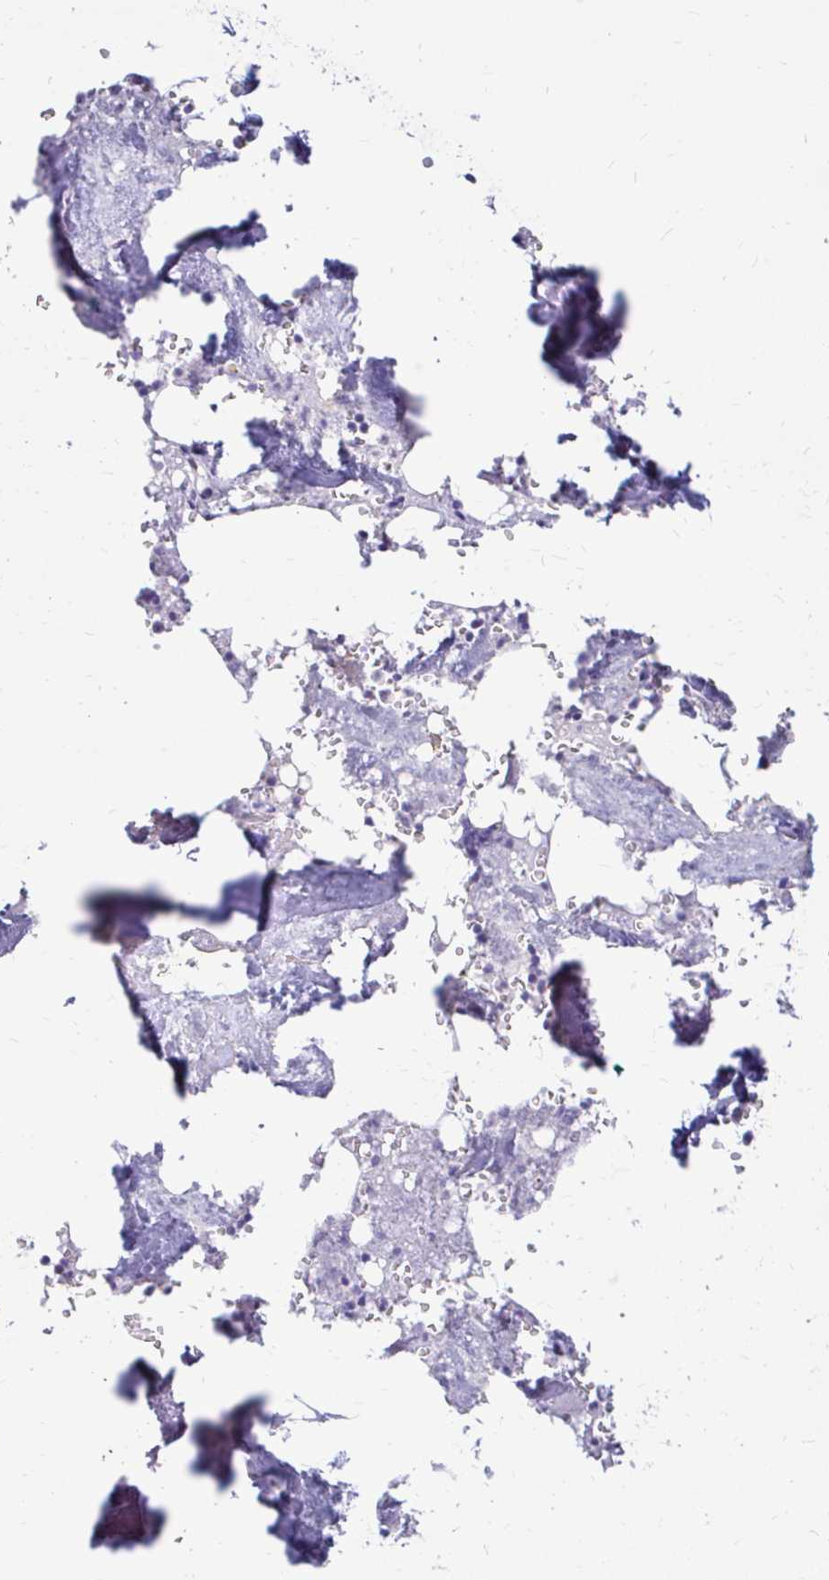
{"staining": {"intensity": "weak", "quantity": "<25%", "location": "cytoplasmic/membranous,nuclear"}, "tissue": "bone marrow", "cell_type": "Hematopoietic cells", "image_type": "normal", "snomed": [{"axis": "morphology", "description": "Normal tissue, NOS"}, {"axis": "topography", "description": "Bone marrow"}], "caption": "Immunohistochemical staining of benign bone marrow demonstrates no significant positivity in hematopoietic cells.", "gene": "RGS16", "patient": {"sex": "male", "age": 54}}